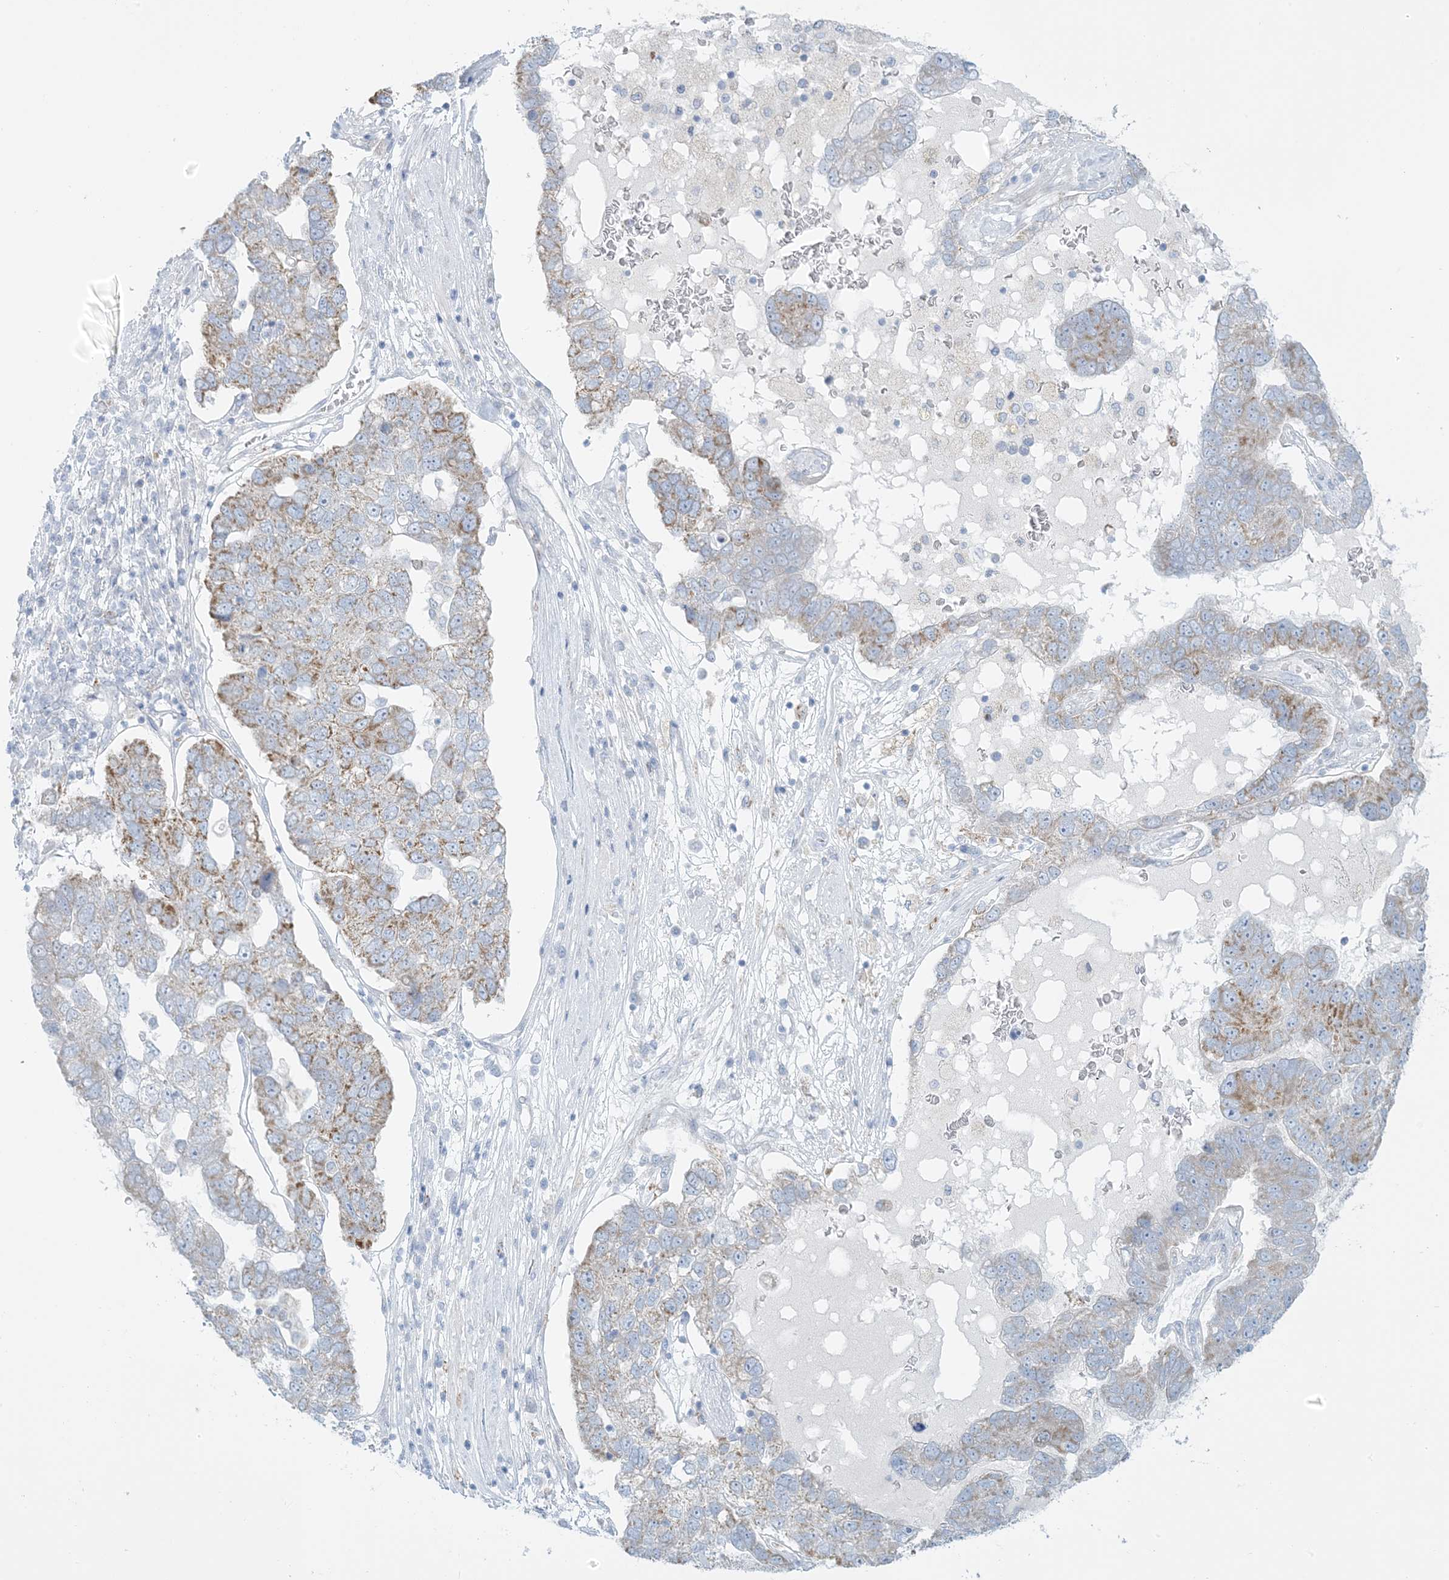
{"staining": {"intensity": "moderate", "quantity": "<25%", "location": "cytoplasmic/membranous"}, "tissue": "pancreatic cancer", "cell_type": "Tumor cells", "image_type": "cancer", "snomed": [{"axis": "morphology", "description": "Adenocarcinoma, NOS"}, {"axis": "topography", "description": "Pancreas"}], "caption": "Immunohistochemical staining of human pancreatic adenocarcinoma reveals low levels of moderate cytoplasmic/membranous positivity in approximately <25% of tumor cells.", "gene": "ZDHHC4", "patient": {"sex": "female", "age": 61}}